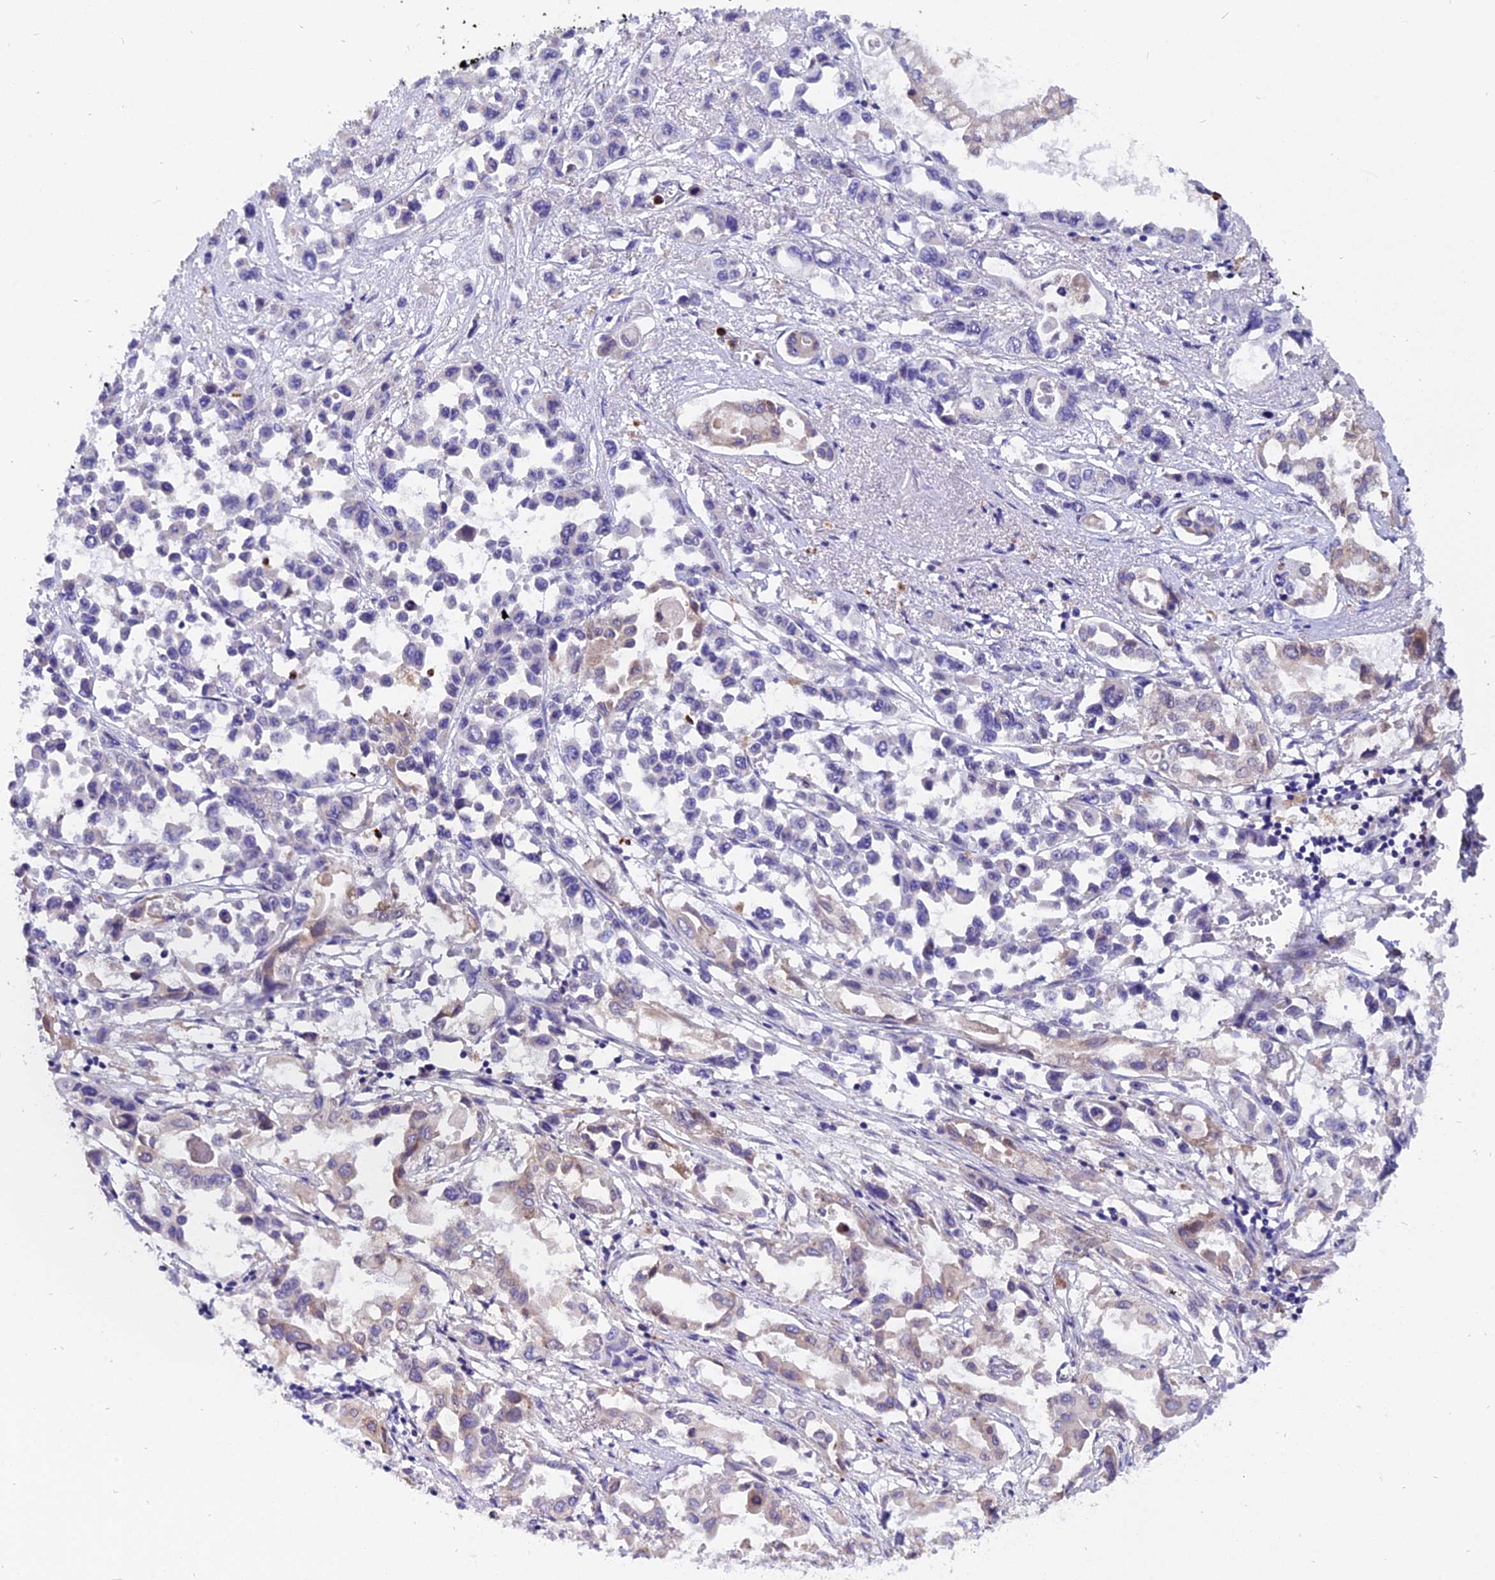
{"staining": {"intensity": "negative", "quantity": "none", "location": "none"}, "tissue": "pancreatic cancer", "cell_type": "Tumor cells", "image_type": "cancer", "snomed": [{"axis": "morphology", "description": "Adenocarcinoma, NOS"}, {"axis": "topography", "description": "Pancreas"}], "caption": "Tumor cells show no significant protein positivity in pancreatic cancer (adenocarcinoma).", "gene": "FAM118B", "patient": {"sex": "male", "age": 92}}